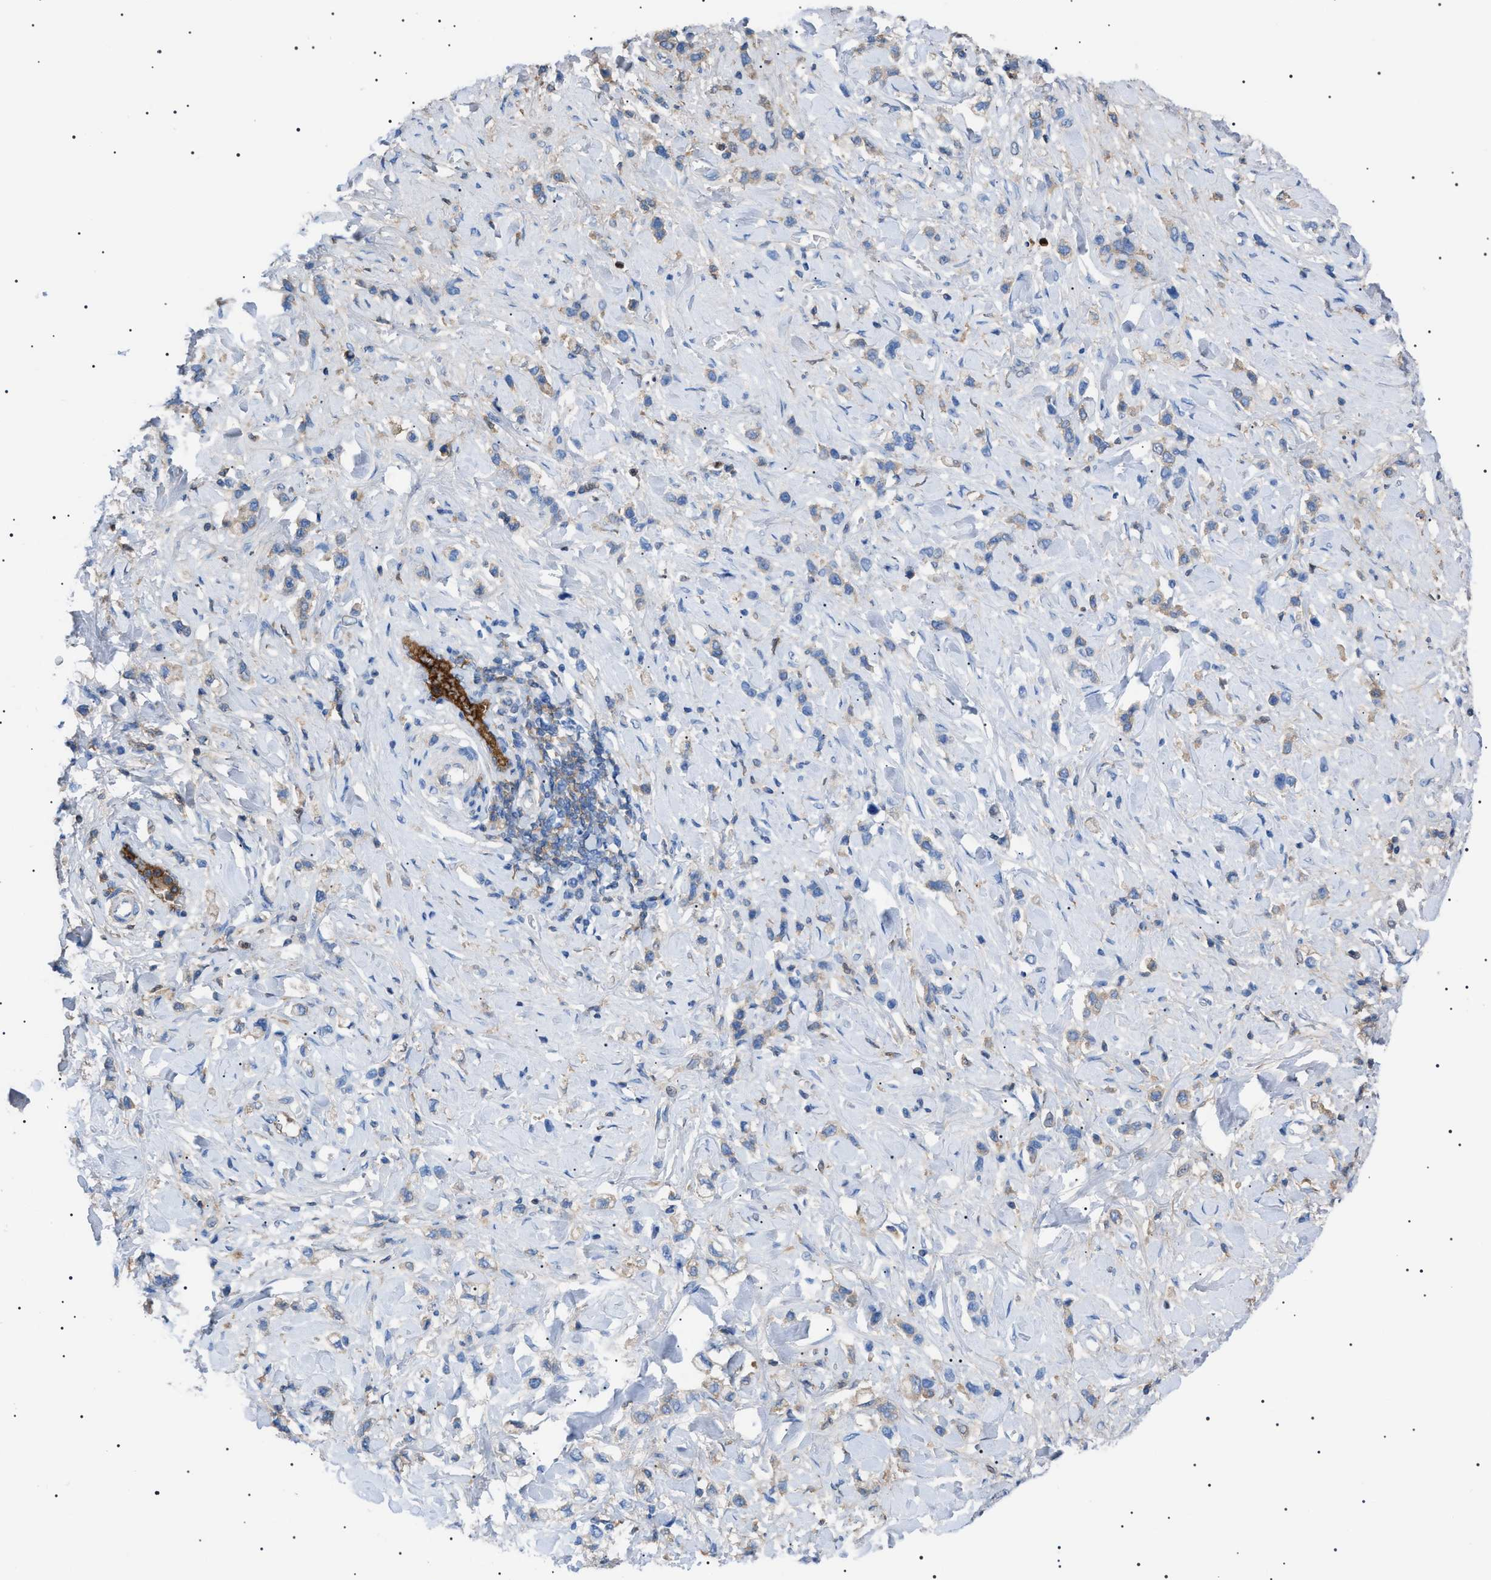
{"staining": {"intensity": "weak", "quantity": "<25%", "location": "cytoplasmic/membranous"}, "tissue": "stomach cancer", "cell_type": "Tumor cells", "image_type": "cancer", "snomed": [{"axis": "morphology", "description": "Normal tissue, NOS"}, {"axis": "morphology", "description": "Adenocarcinoma, NOS"}, {"axis": "topography", "description": "Stomach, upper"}, {"axis": "topography", "description": "Stomach"}], "caption": "This micrograph is of adenocarcinoma (stomach) stained with immunohistochemistry to label a protein in brown with the nuclei are counter-stained blue. There is no positivity in tumor cells. (IHC, brightfield microscopy, high magnification).", "gene": "LPA", "patient": {"sex": "female", "age": 65}}